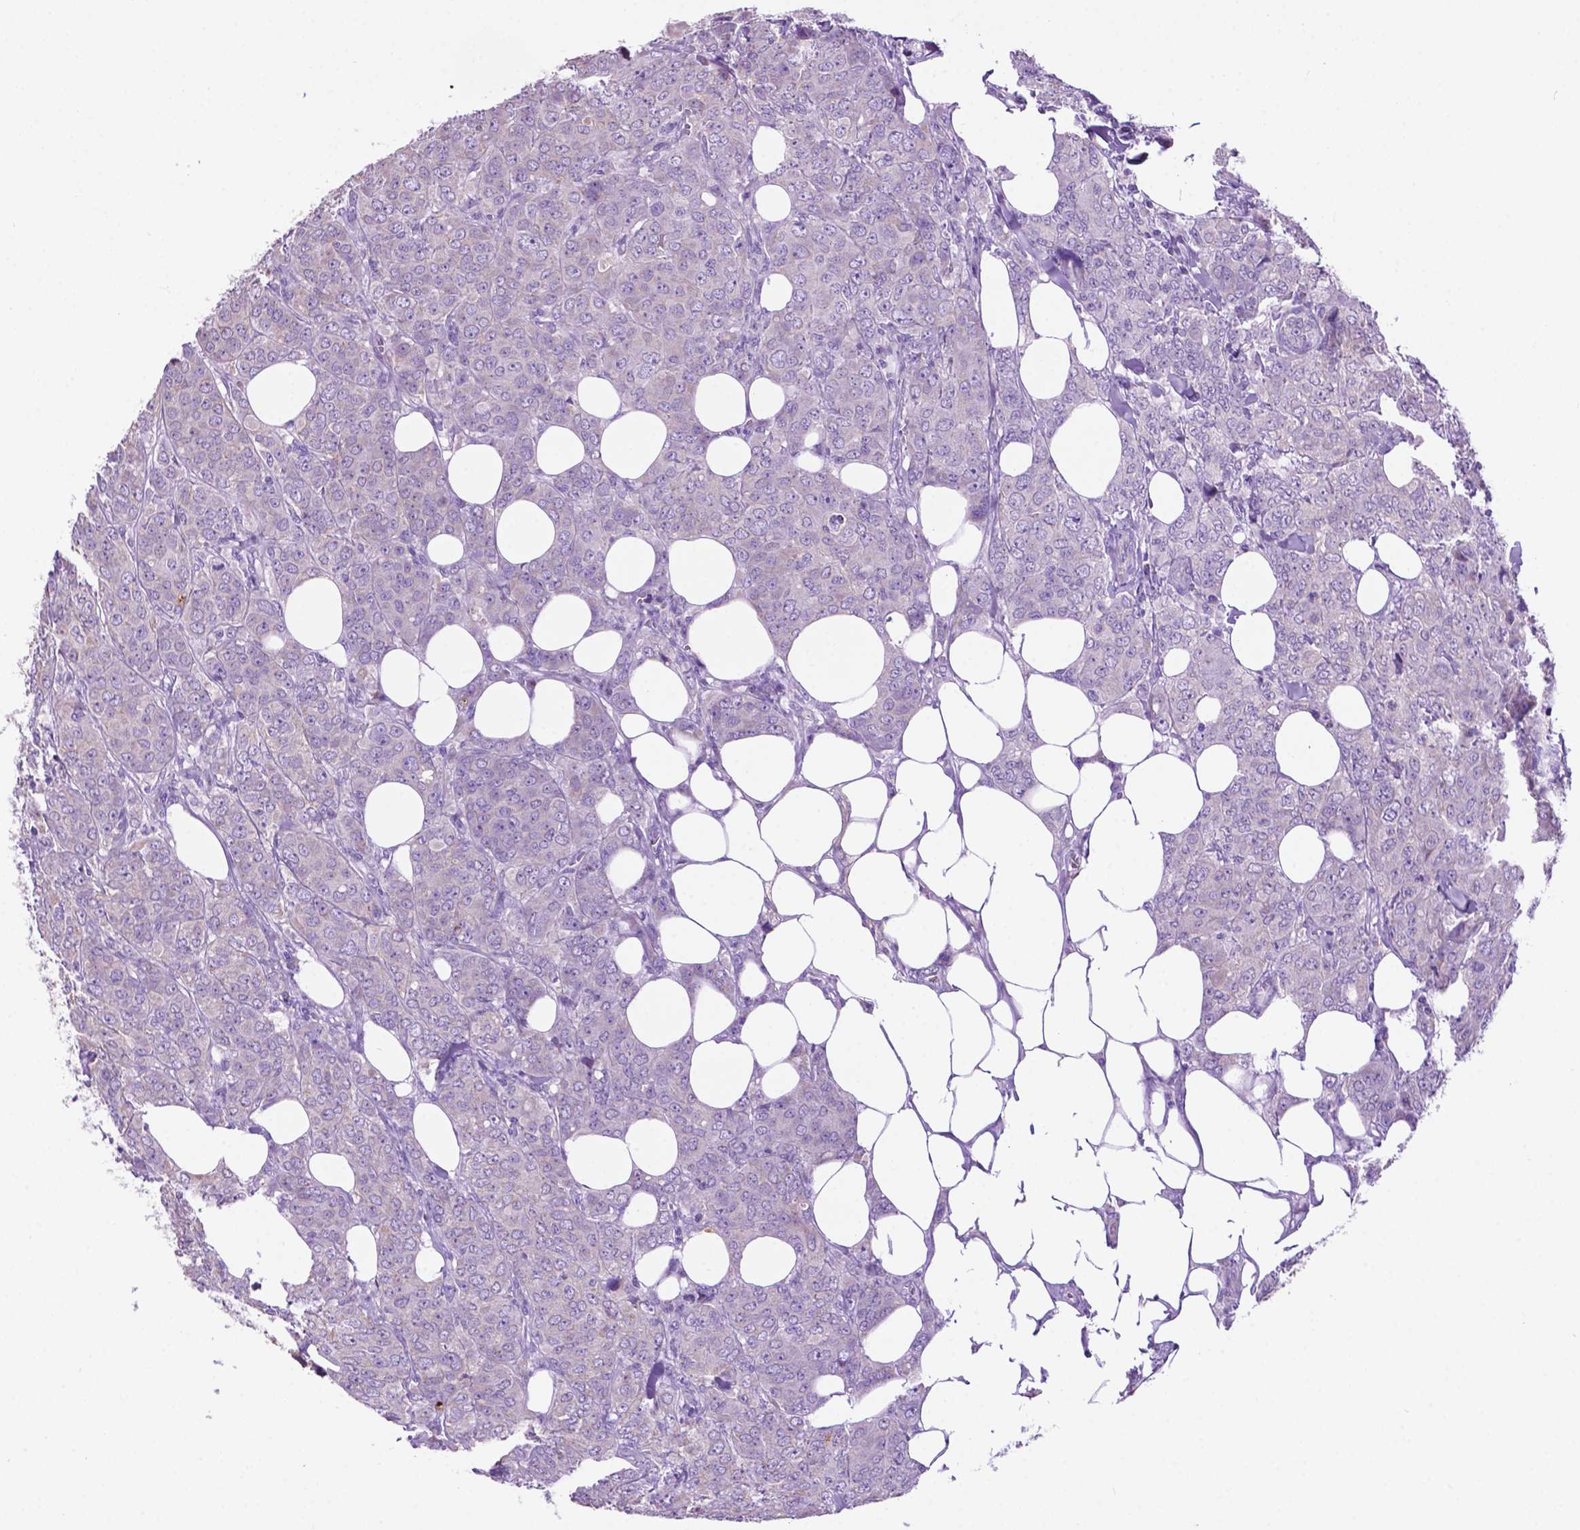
{"staining": {"intensity": "negative", "quantity": "none", "location": "none"}, "tissue": "breast cancer", "cell_type": "Tumor cells", "image_type": "cancer", "snomed": [{"axis": "morphology", "description": "Duct carcinoma"}, {"axis": "topography", "description": "Breast"}], "caption": "The image displays no staining of tumor cells in invasive ductal carcinoma (breast).", "gene": "PHYHIP", "patient": {"sex": "female", "age": 43}}